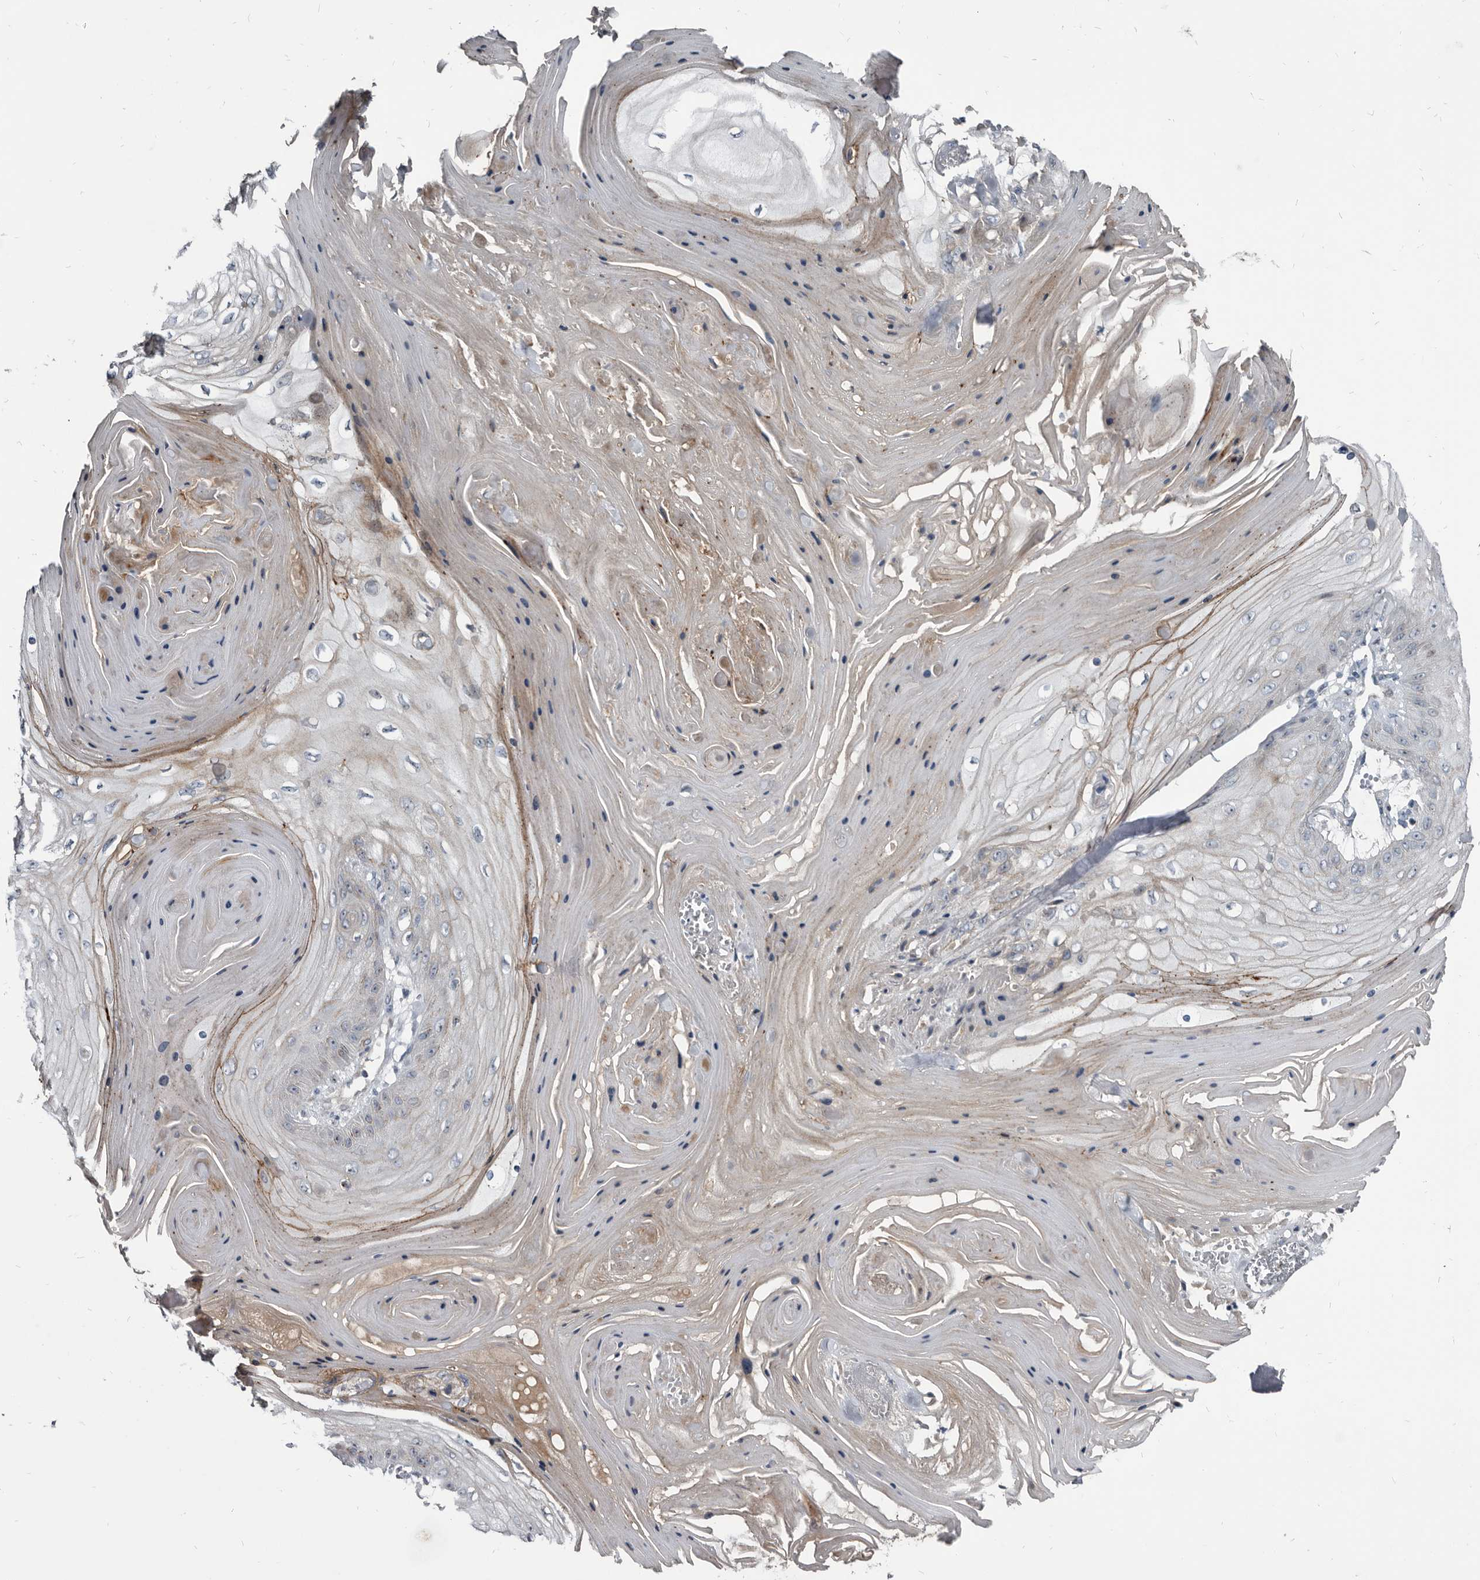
{"staining": {"intensity": "negative", "quantity": "none", "location": "none"}, "tissue": "skin cancer", "cell_type": "Tumor cells", "image_type": "cancer", "snomed": [{"axis": "morphology", "description": "Squamous cell carcinoma, NOS"}, {"axis": "topography", "description": "Skin"}], "caption": "Skin cancer (squamous cell carcinoma) was stained to show a protein in brown. There is no significant expression in tumor cells. (DAB (3,3'-diaminobenzidine) immunohistochemistry, high magnification).", "gene": "PRSS8", "patient": {"sex": "male", "age": 74}}